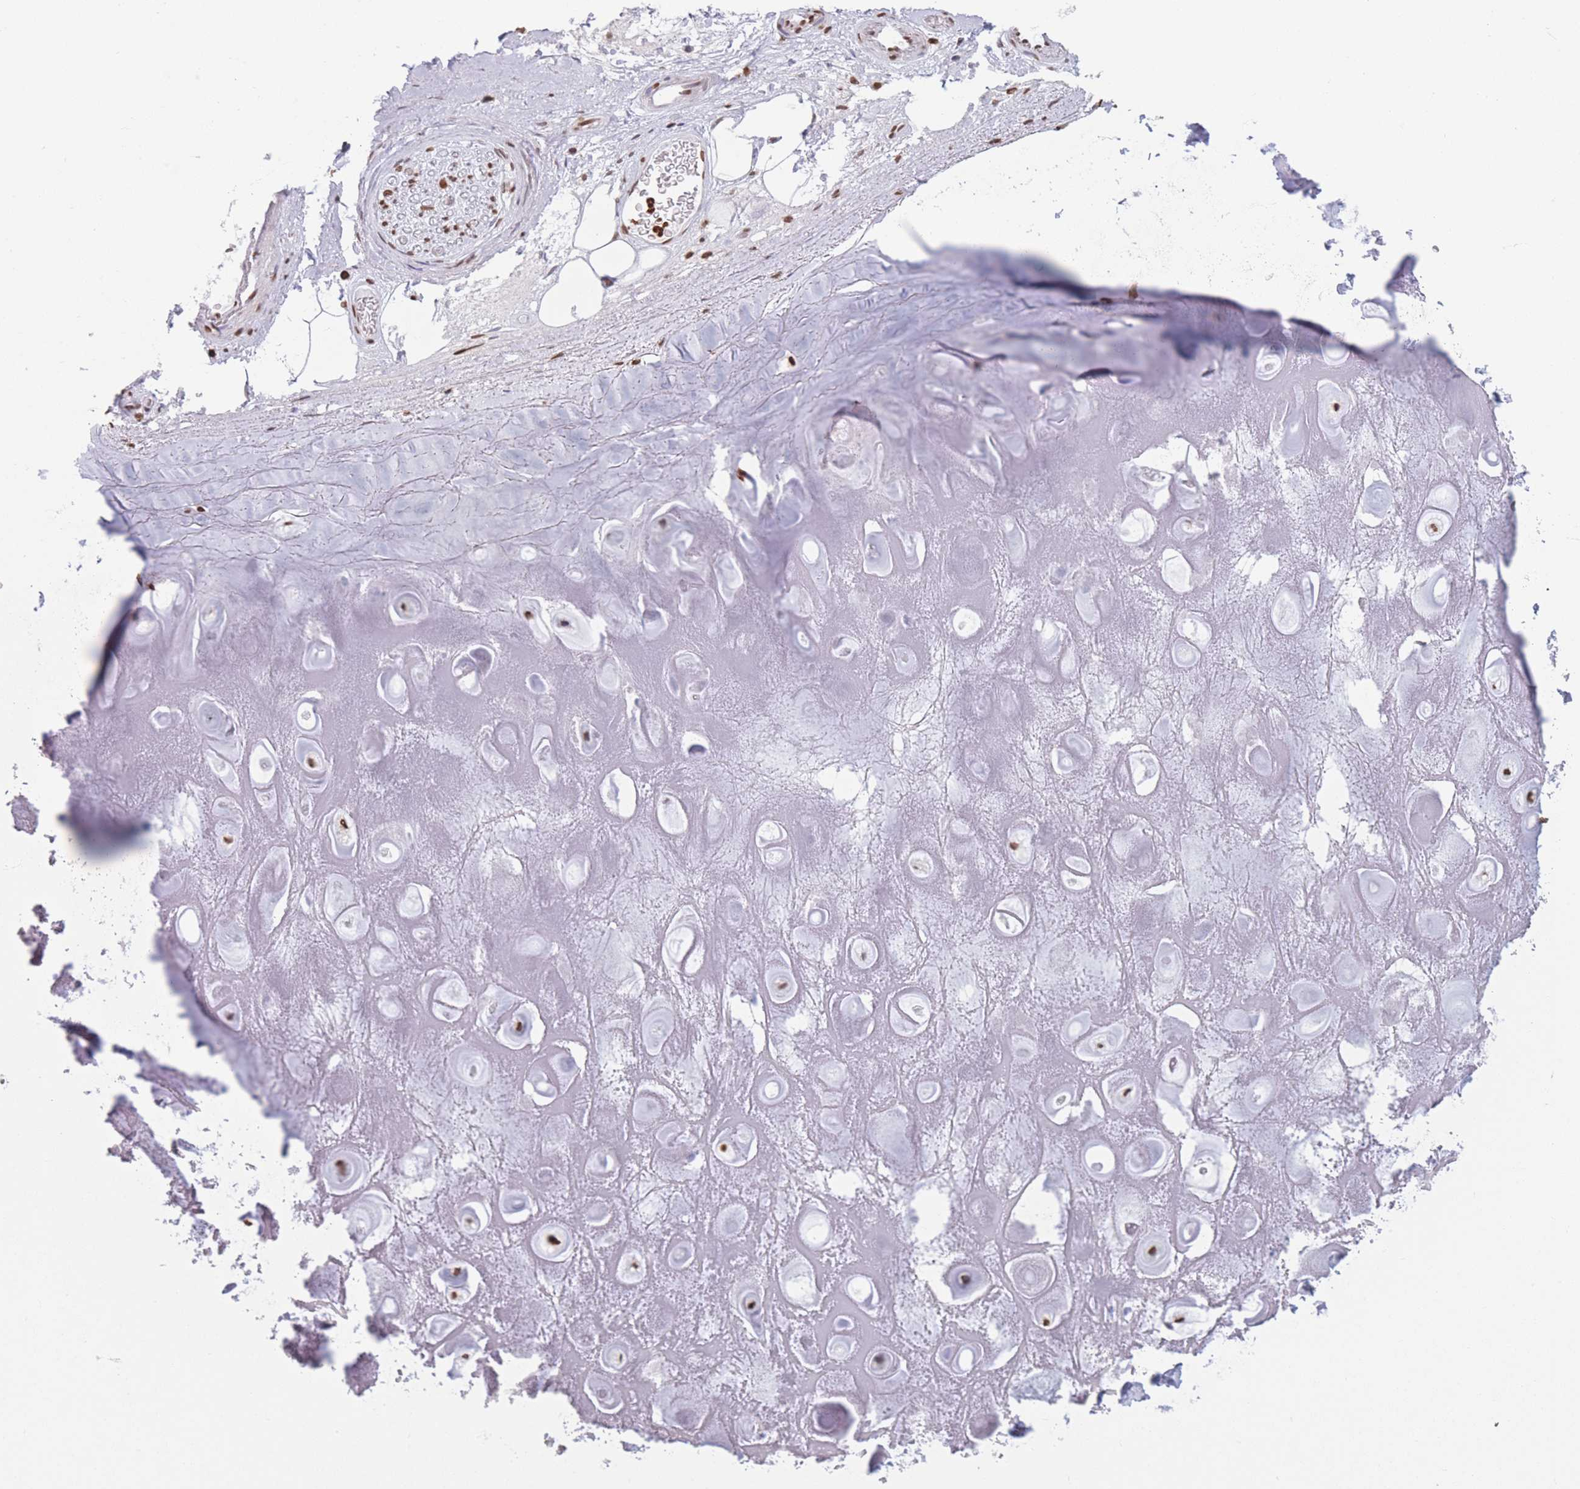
{"staining": {"intensity": "negative", "quantity": "none", "location": "none"}, "tissue": "adipose tissue", "cell_type": "Adipocytes", "image_type": "normal", "snomed": [{"axis": "morphology", "description": "Normal tissue, NOS"}, {"axis": "topography", "description": "Cartilage tissue"}], "caption": "This is a image of immunohistochemistry (IHC) staining of unremarkable adipose tissue, which shows no positivity in adipocytes.", "gene": "RYK", "patient": {"sex": "male", "age": 81}}